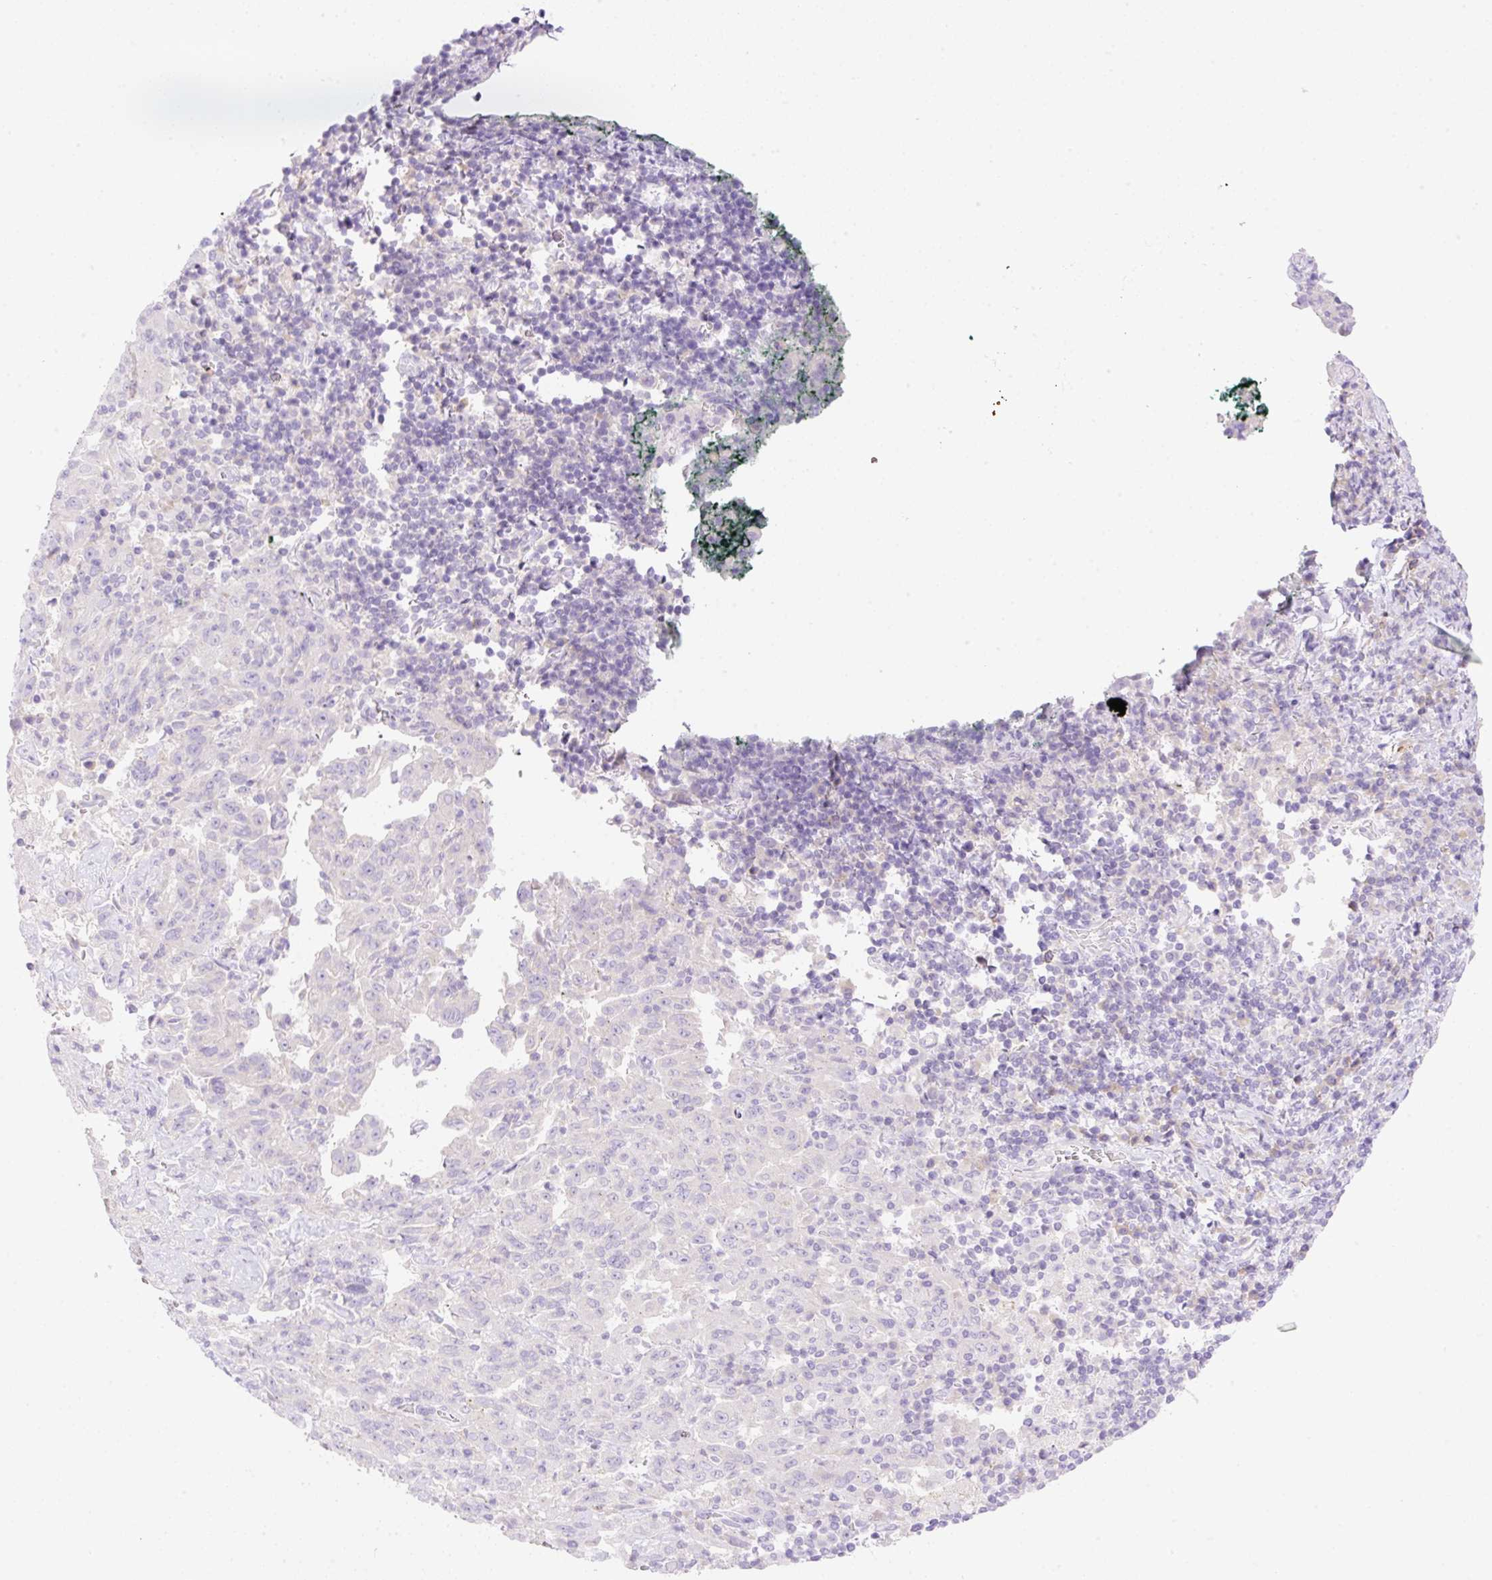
{"staining": {"intensity": "negative", "quantity": "none", "location": "none"}, "tissue": "pancreatic cancer", "cell_type": "Tumor cells", "image_type": "cancer", "snomed": [{"axis": "morphology", "description": "Adenocarcinoma, NOS"}, {"axis": "topography", "description": "Pancreas"}], "caption": "A high-resolution photomicrograph shows immunohistochemistry (IHC) staining of pancreatic cancer (adenocarcinoma), which displays no significant positivity in tumor cells.", "gene": "DENND5A", "patient": {"sex": "male", "age": 63}}